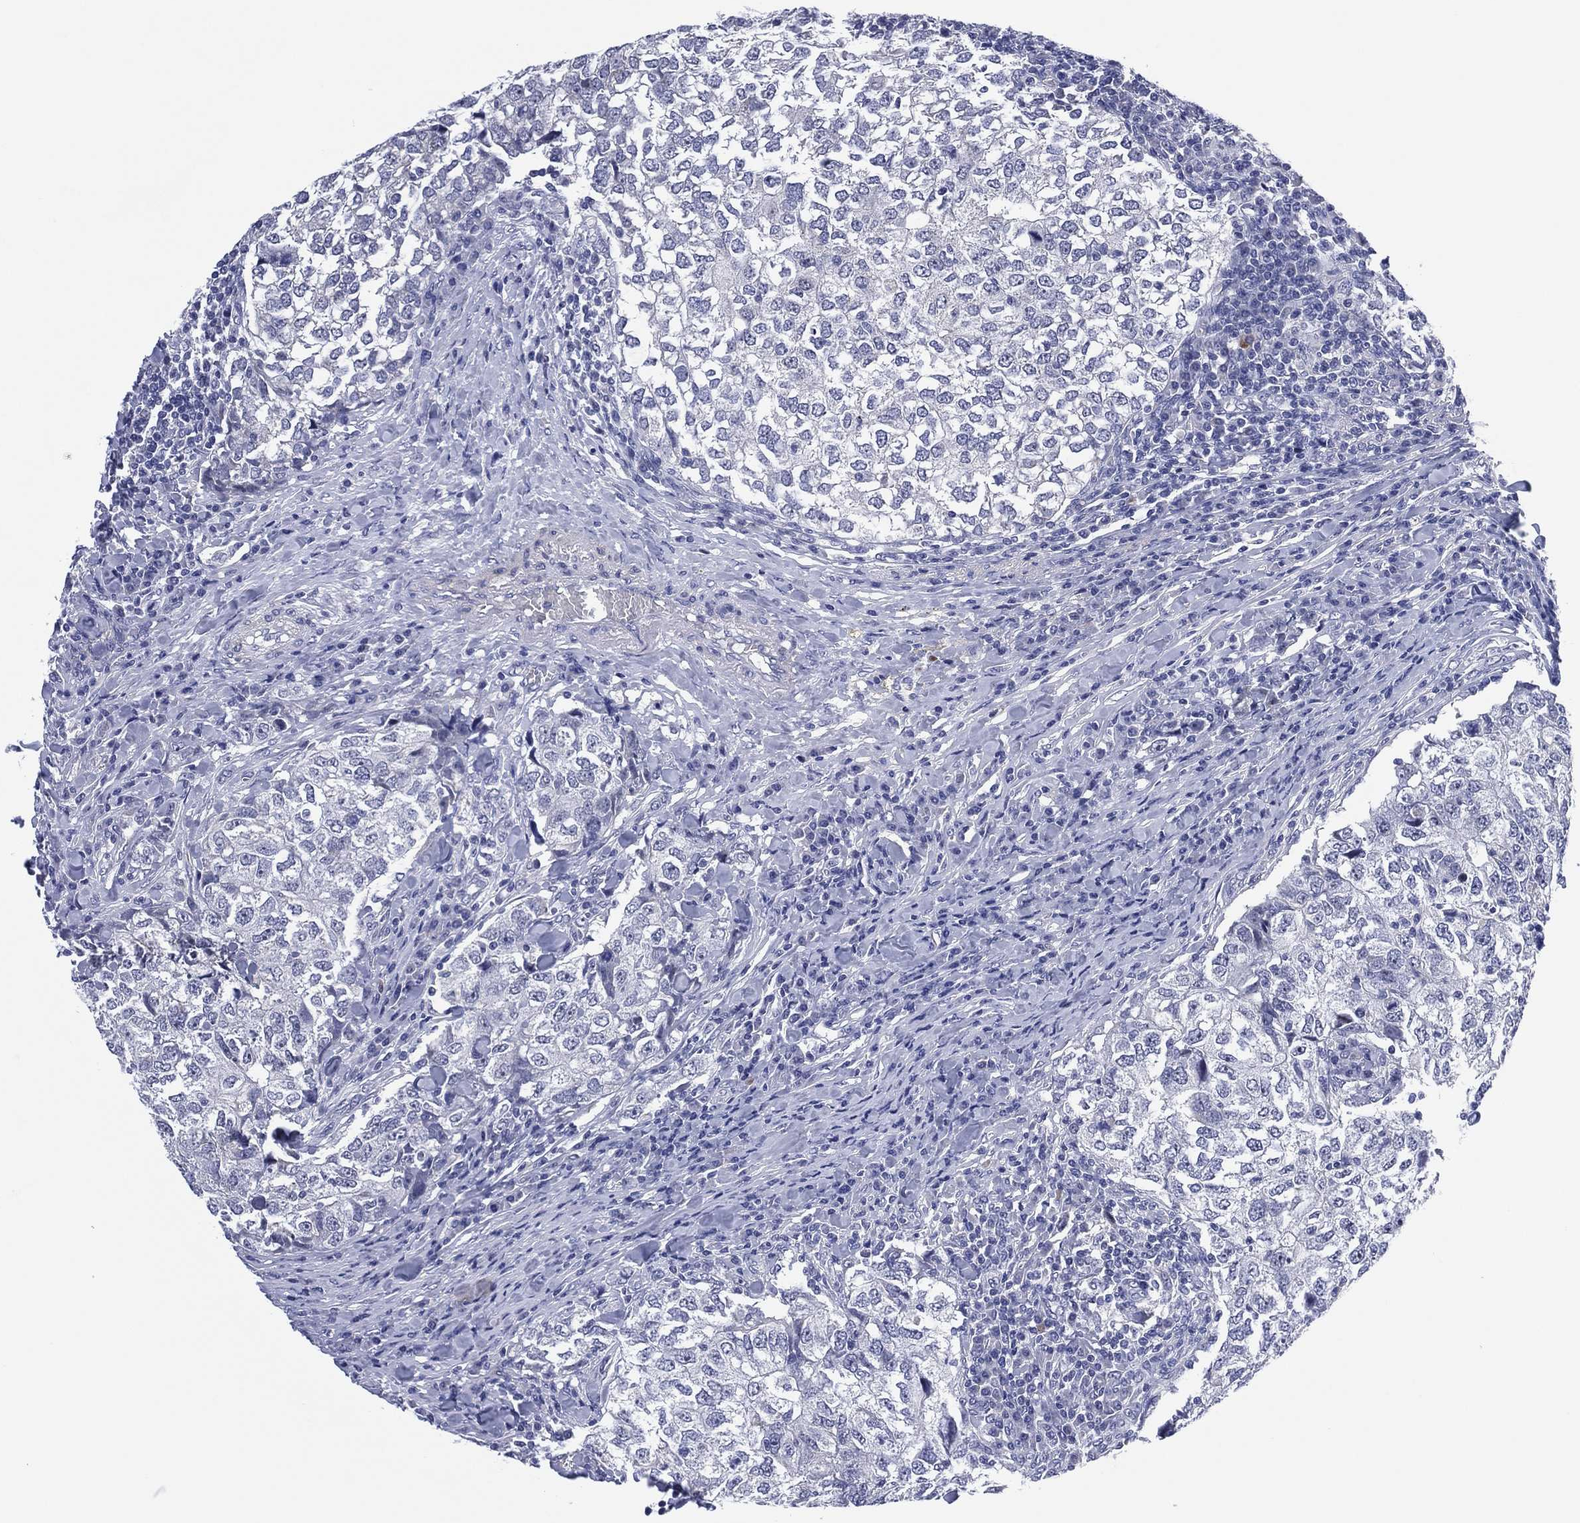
{"staining": {"intensity": "negative", "quantity": "none", "location": "none"}, "tissue": "breast cancer", "cell_type": "Tumor cells", "image_type": "cancer", "snomed": [{"axis": "morphology", "description": "Duct carcinoma"}, {"axis": "topography", "description": "Breast"}], "caption": "This micrograph is of breast cancer (intraductal carcinoma) stained with IHC to label a protein in brown with the nuclei are counter-stained blue. There is no positivity in tumor cells. (DAB IHC visualized using brightfield microscopy, high magnification).", "gene": "CLIP3", "patient": {"sex": "female", "age": 30}}